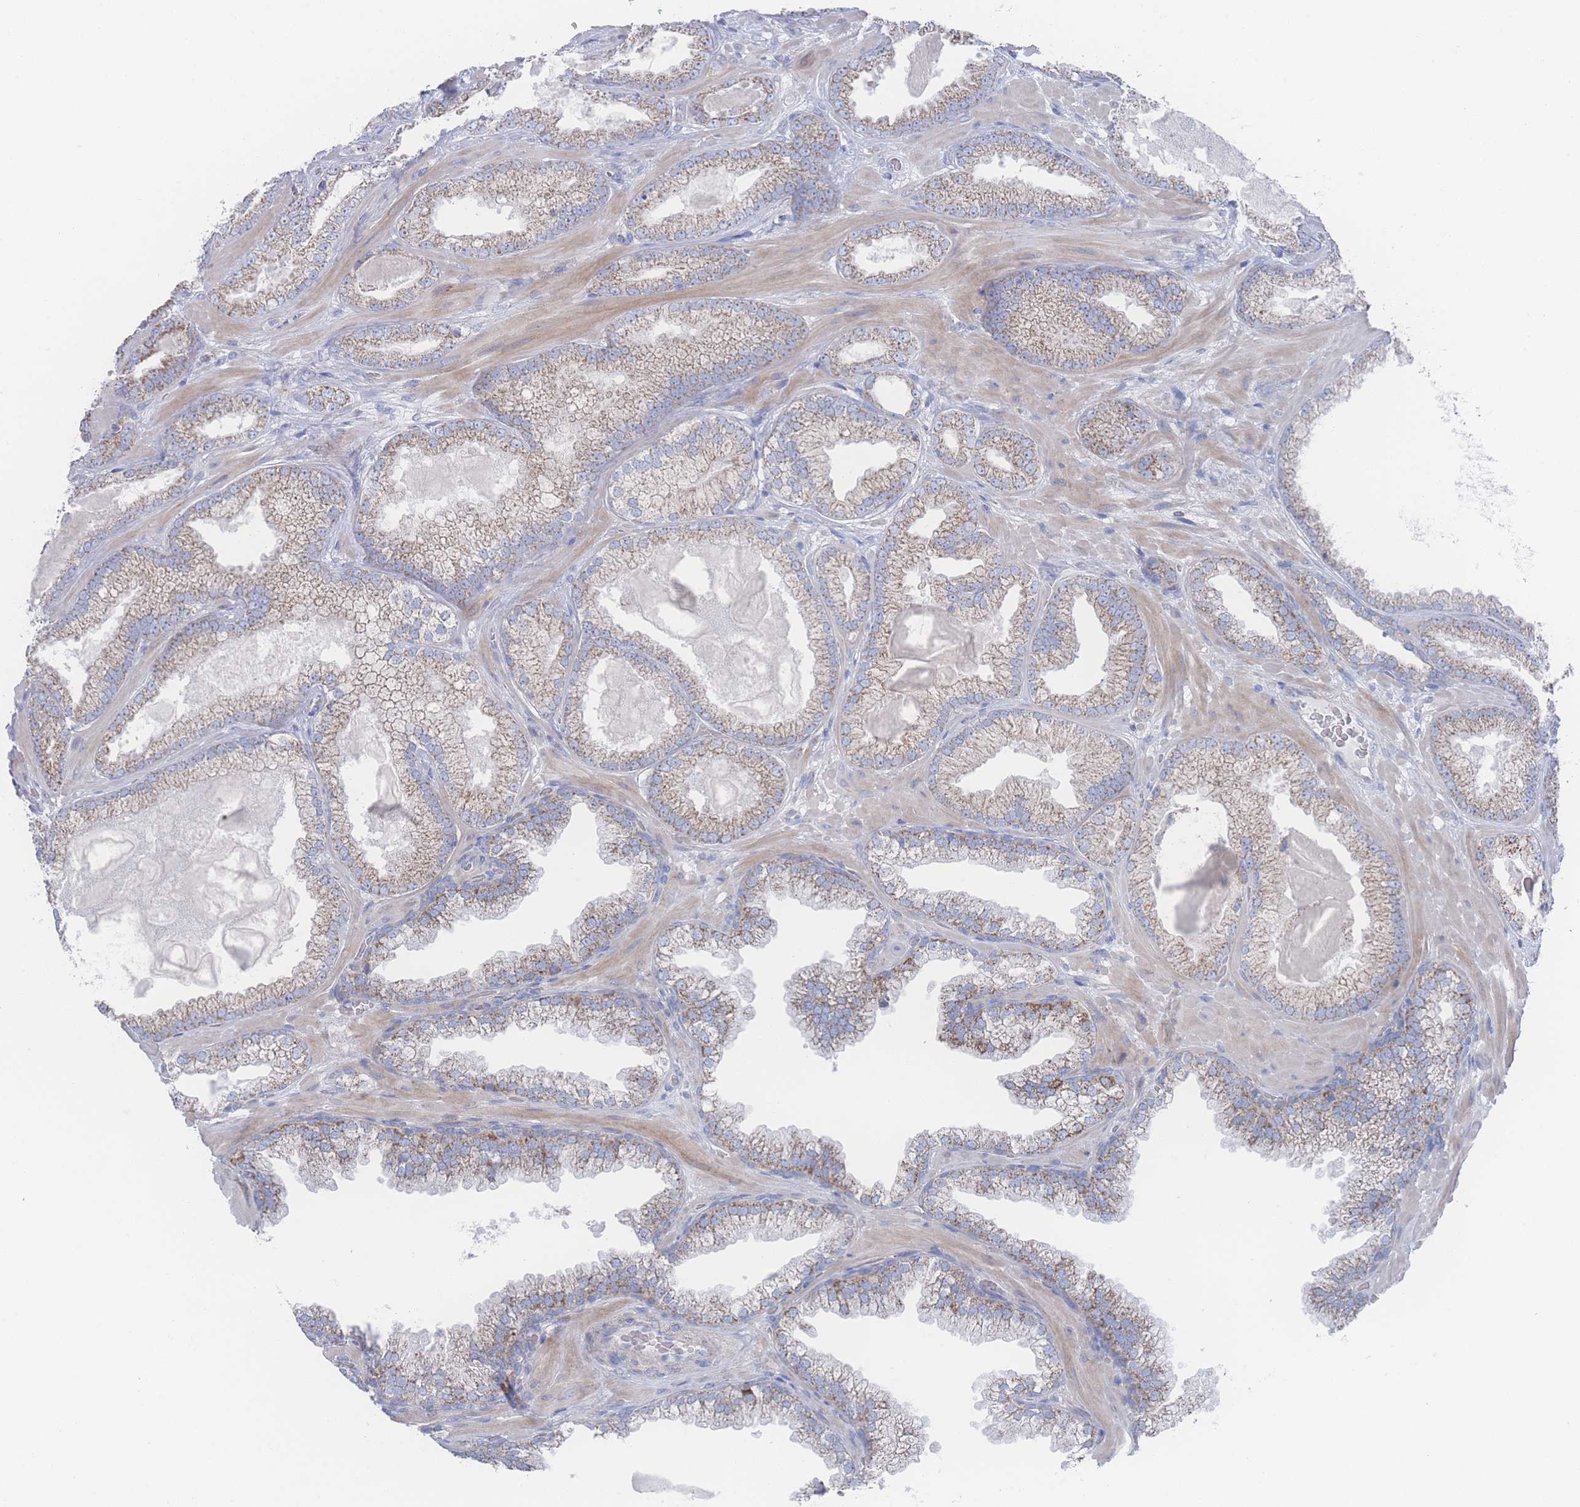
{"staining": {"intensity": "moderate", "quantity": "25%-75%", "location": "cytoplasmic/membranous"}, "tissue": "prostate cancer", "cell_type": "Tumor cells", "image_type": "cancer", "snomed": [{"axis": "morphology", "description": "Adenocarcinoma, Low grade"}, {"axis": "topography", "description": "Prostate"}], "caption": "Protein staining by immunohistochemistry demonstrates moderate cytoplasmic/membranous staining in approximately 25%-75% of tumor cells in adenocarcinoma (low-grade) (prostate).", "gene": "SNPH", "patient": {"sex": "male", "age": 57}}